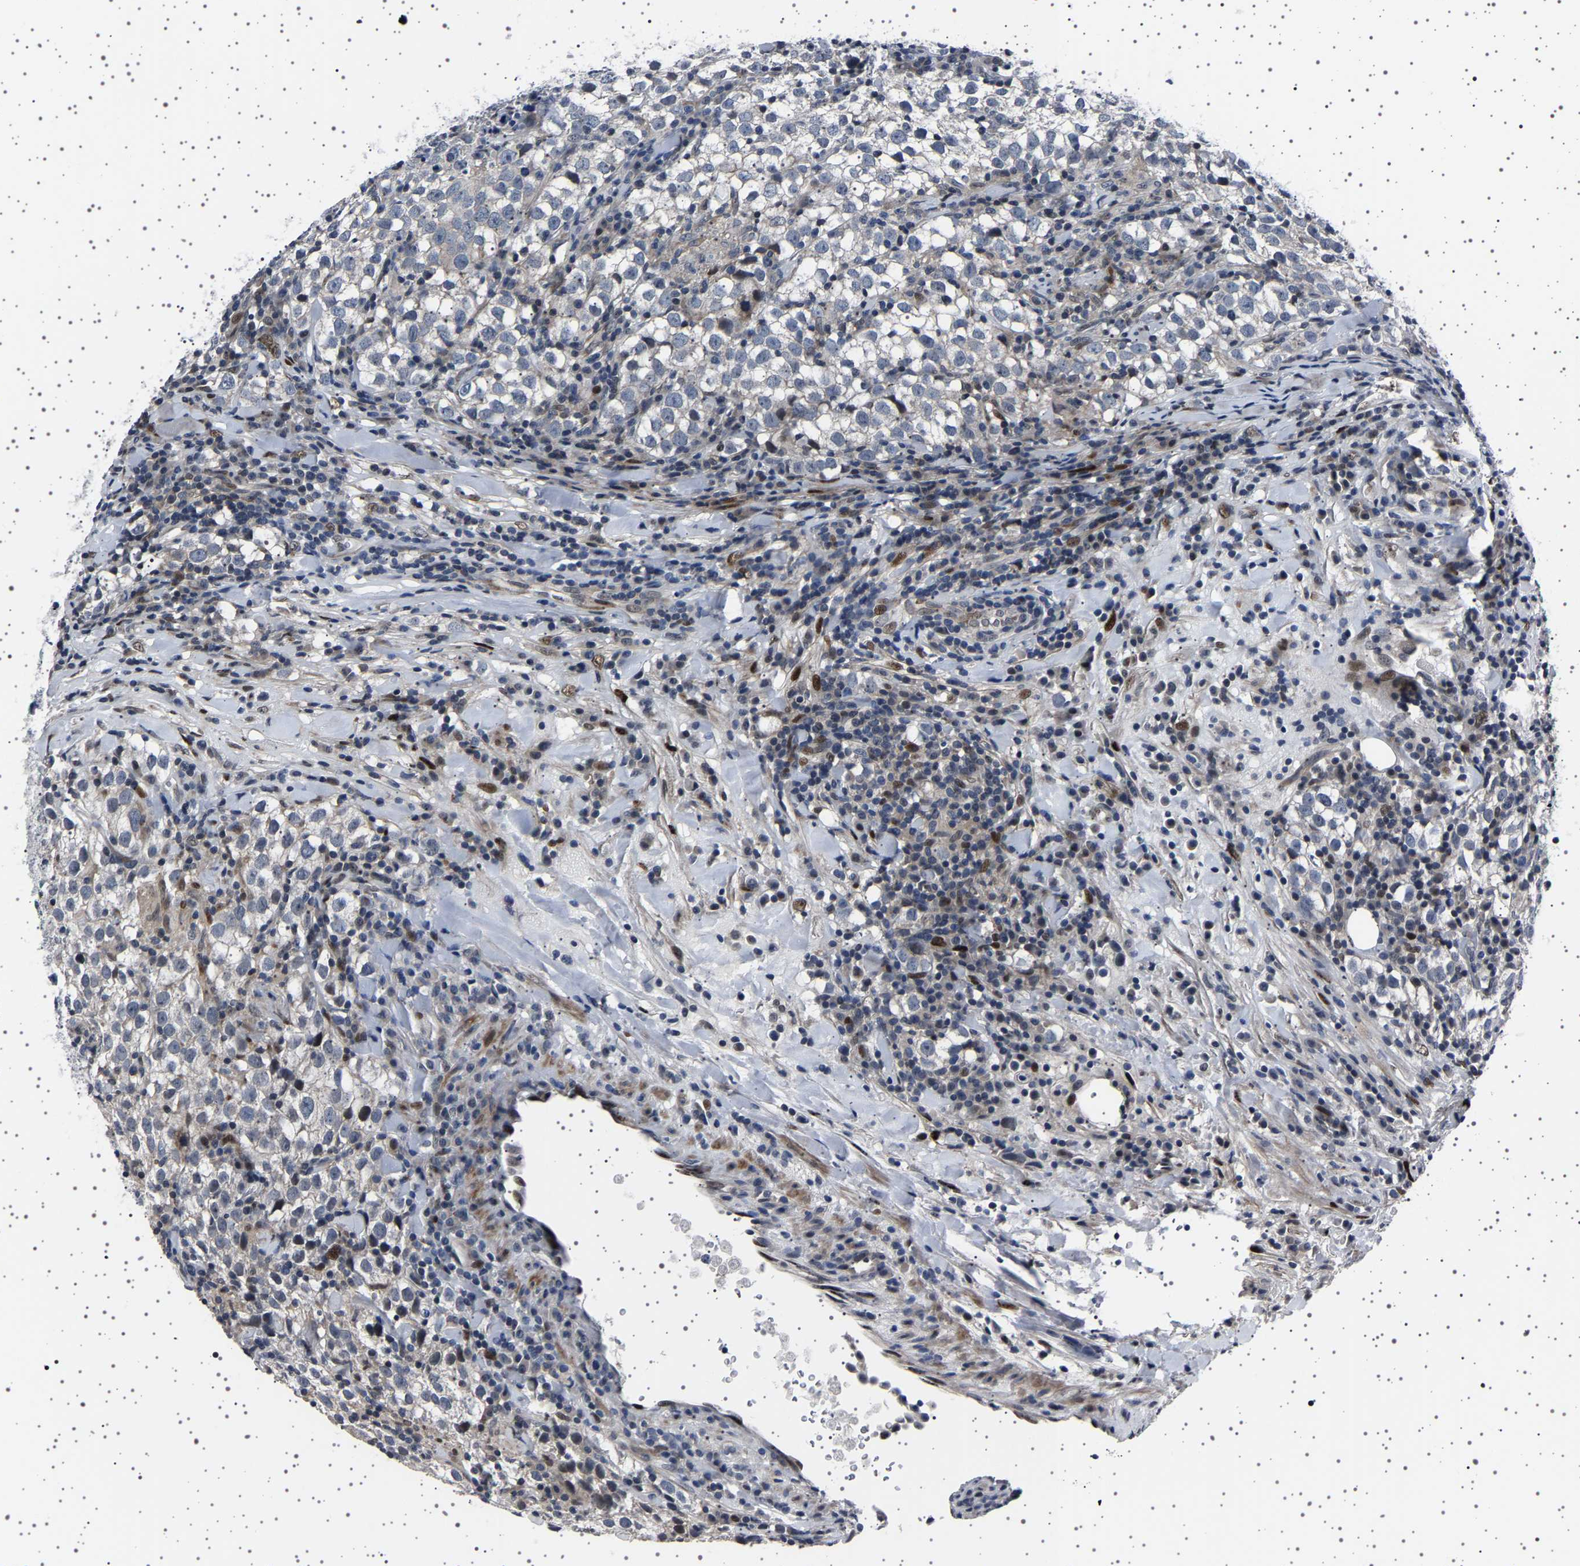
{"staining": {"intensity": "negative", "quantity": "none", "location": "none"}, "tissue": "testis cancer", "cell_type": "Tumor cells", "image_type": "cancer", "snomed": [{"axis": "morphology", "description": "Seminoma, NOS"}, {"axis": "morphology", "description": "Carcinoma, Embryonal, NOS"}, {"axis": "topography", "description": "Testis"}], "caption": "Immunohistochemistry (IHC) histopathology image of human testis cancer (seminoma) stained for a protein (brown), which exhibits no expression in tumor cells.", "gene": "PAK5", "patient": {"sex": "male", "age": 36}}